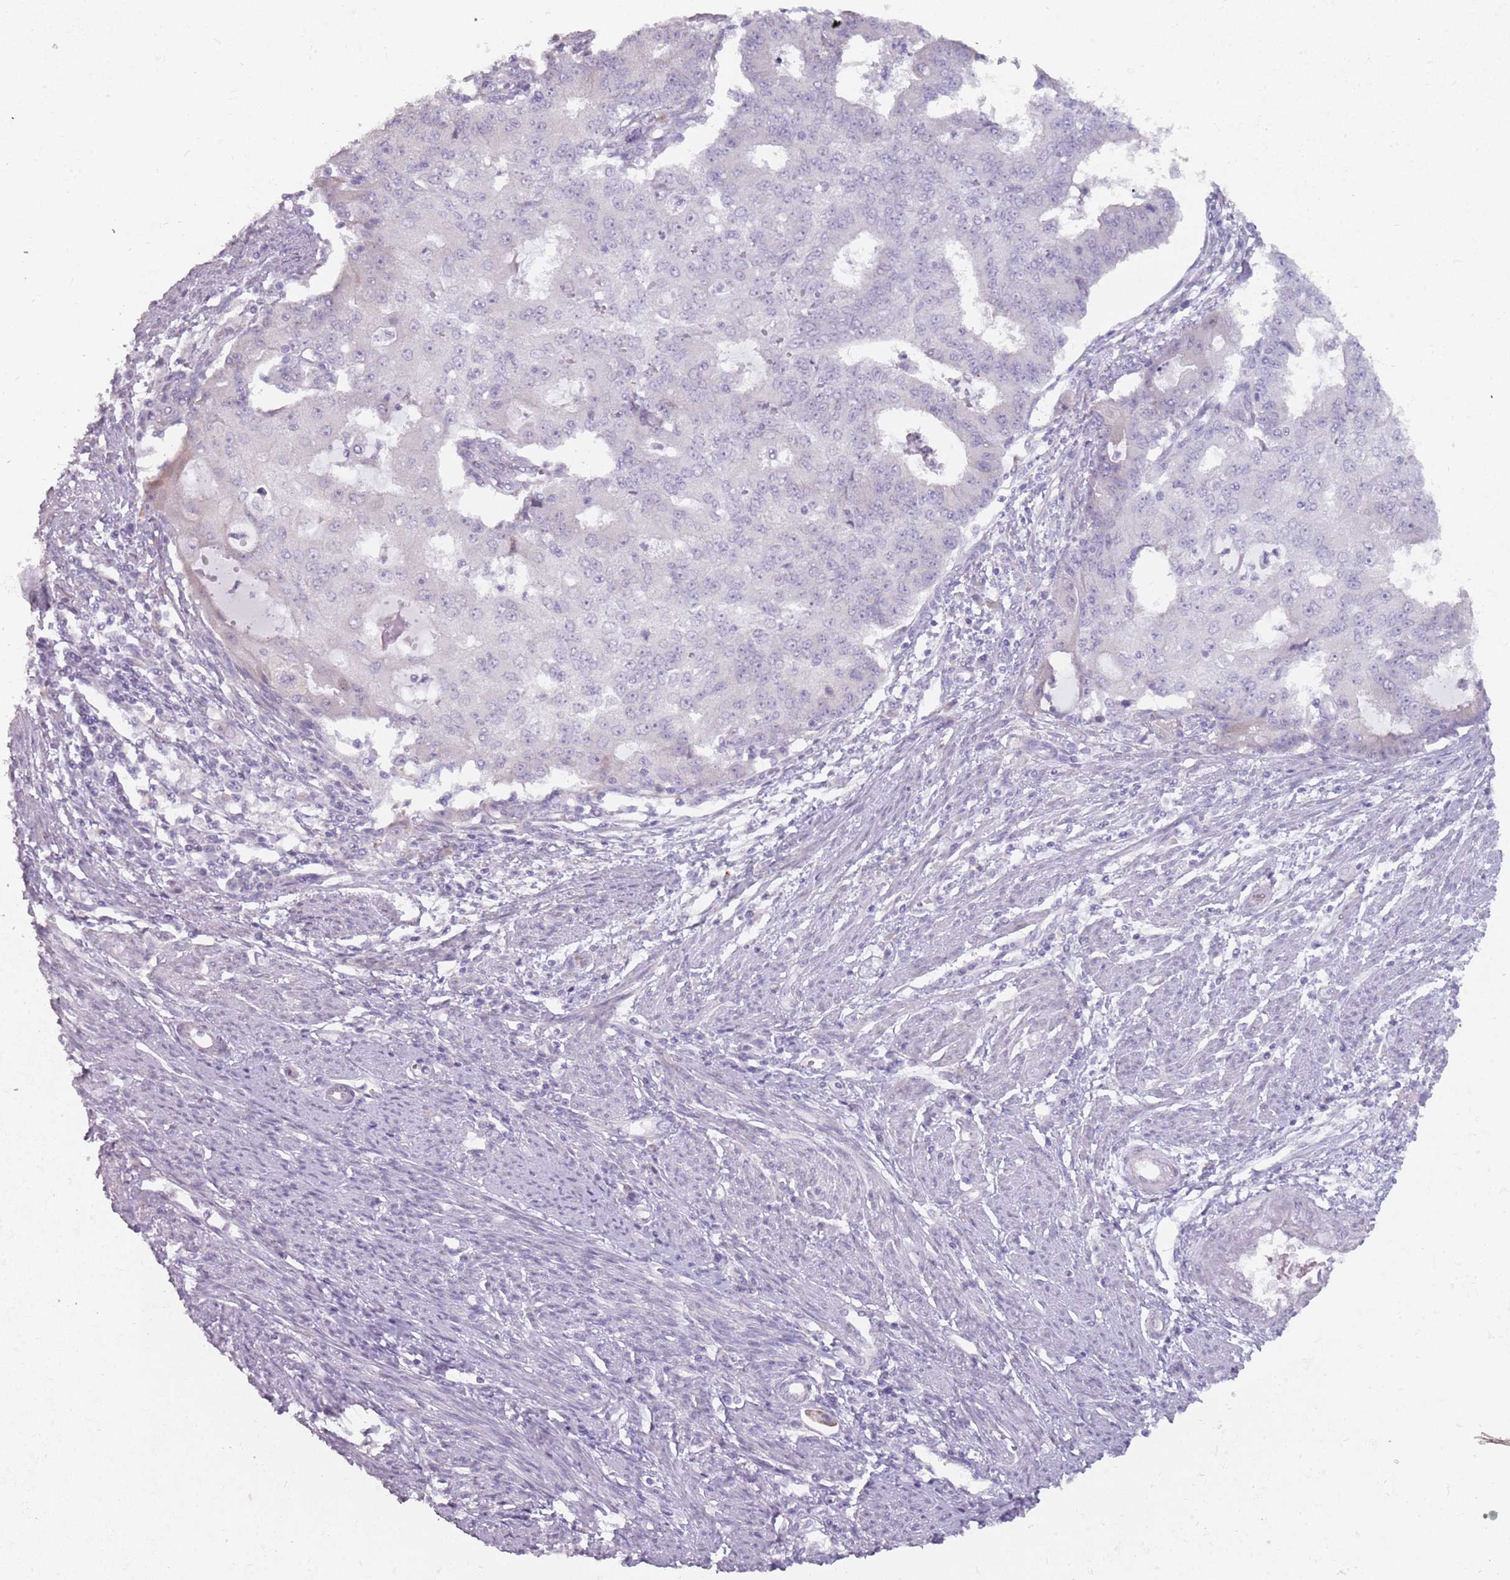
{"staining": {"intensity": "negative", "quantity": "none", "location": "none"}, "tissue": "endometrial cancer", "cell_type": "Tumor cells", "image_type": "cancer", "snomed": [{"axis": "morphology", "description": "Adenocarcinoma, NOS"}, {"axis": "topography", "description": "Endometrium"}], "caption": "Immunohistochemical staining of endometrial adenocarcinoma displays no significant positivity in tumor cells.", "gene": "DDX4", "patient": {"sex": "female", "age": 56}}